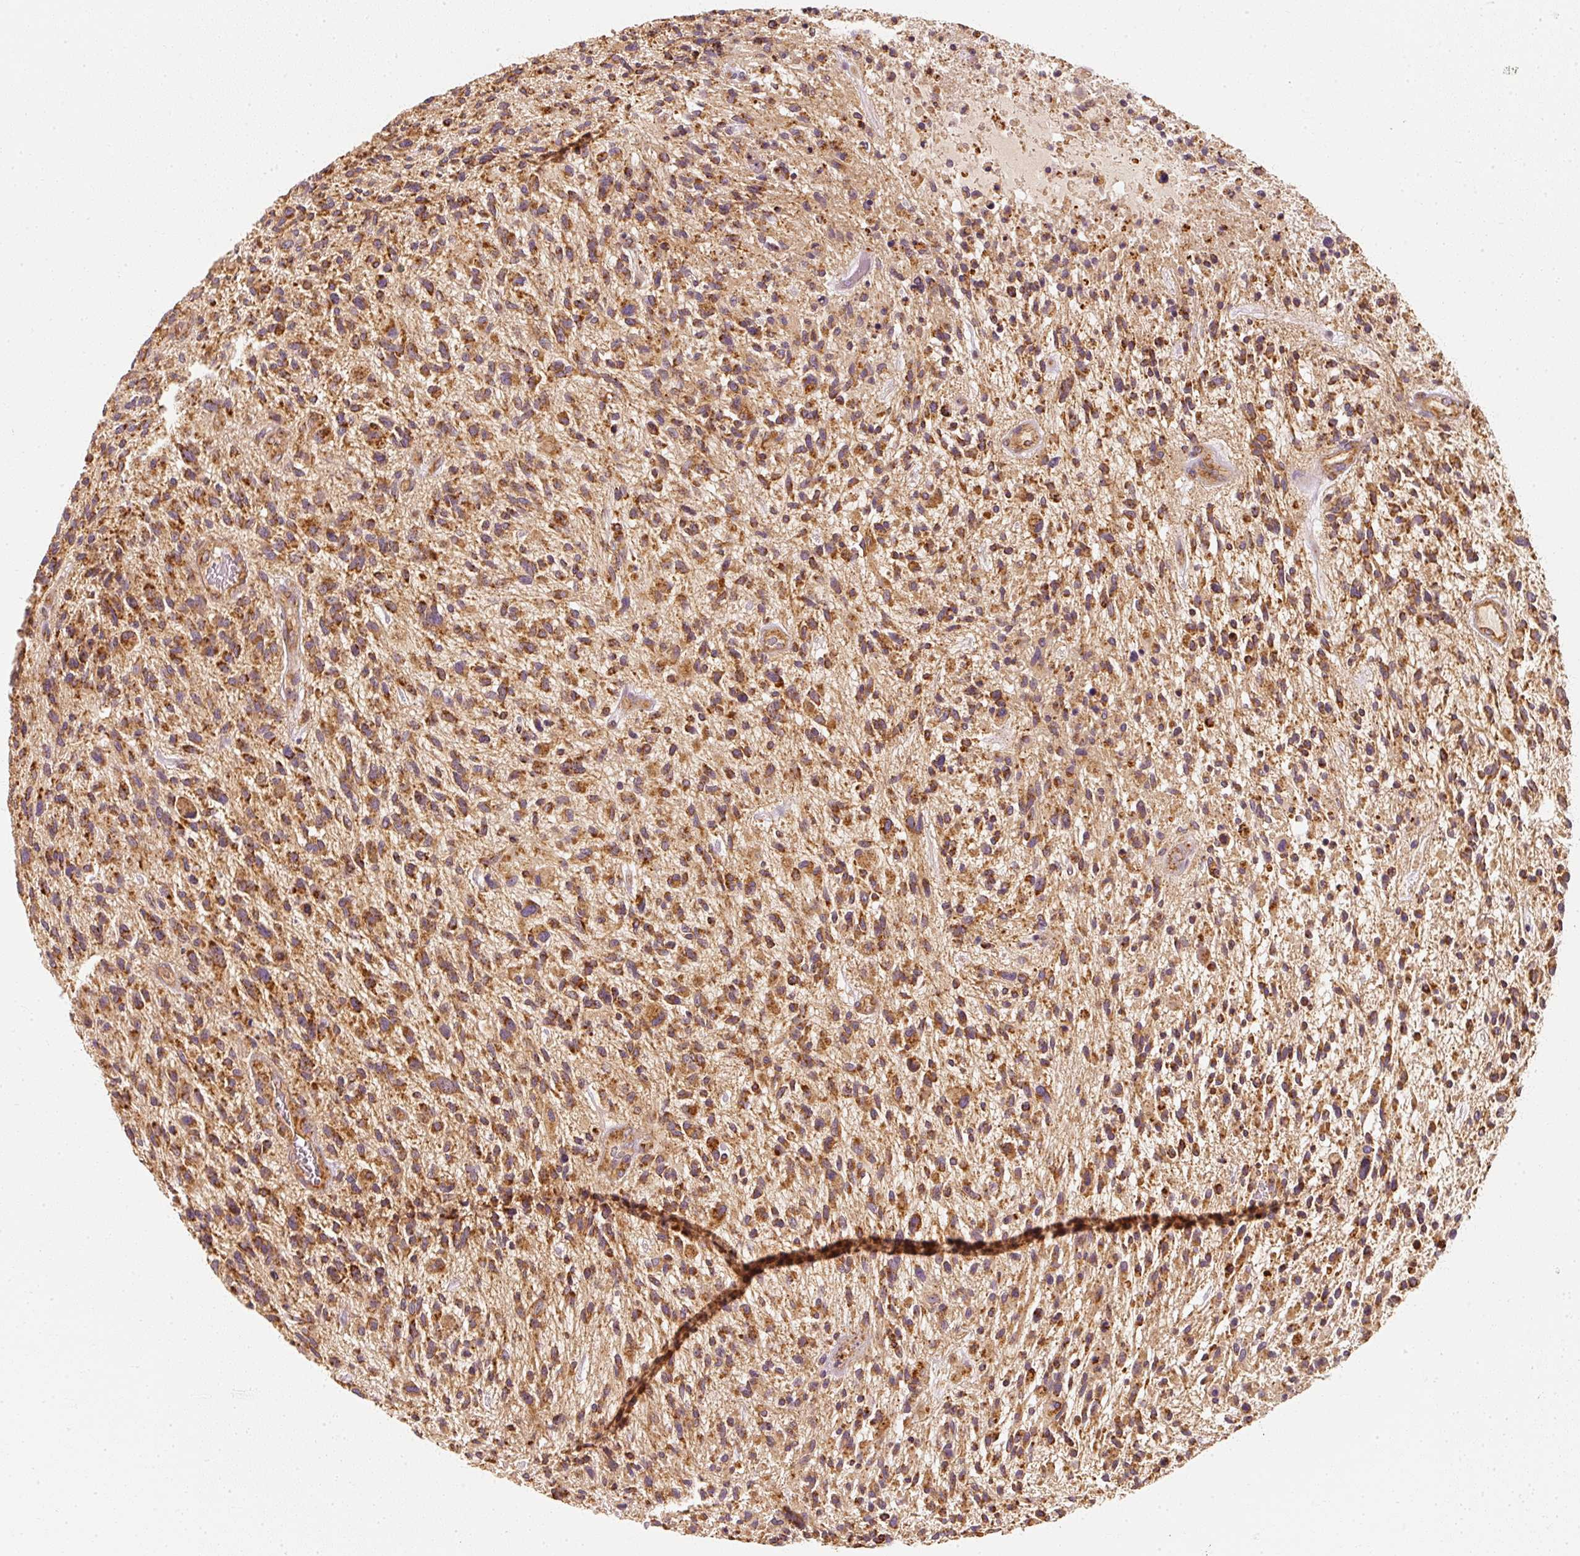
{"staining": {"intensity": "moderate", "quantity": ">75%", "location": "cytoplasmic/membranous"}, "tissue": "glioma", "cell_type": "Tumor cells", "image_type": "cancer", "snomed": [{"axis": "morphology", "description": "Glioma, malignant, High grade"}, {"axis": "topography", "description": "Brain"}], "caption": "Immunohistochemical staining of malignant high-grade glioma shows medium levels of moderate cytoplasmic/membranous positivity in about >75% of tumor cells. (brown staining indicates protein expression, while blue staining denotes nuclei).", "gene": "TOMM40", "patient": {"sex": "male", "age": 47}}